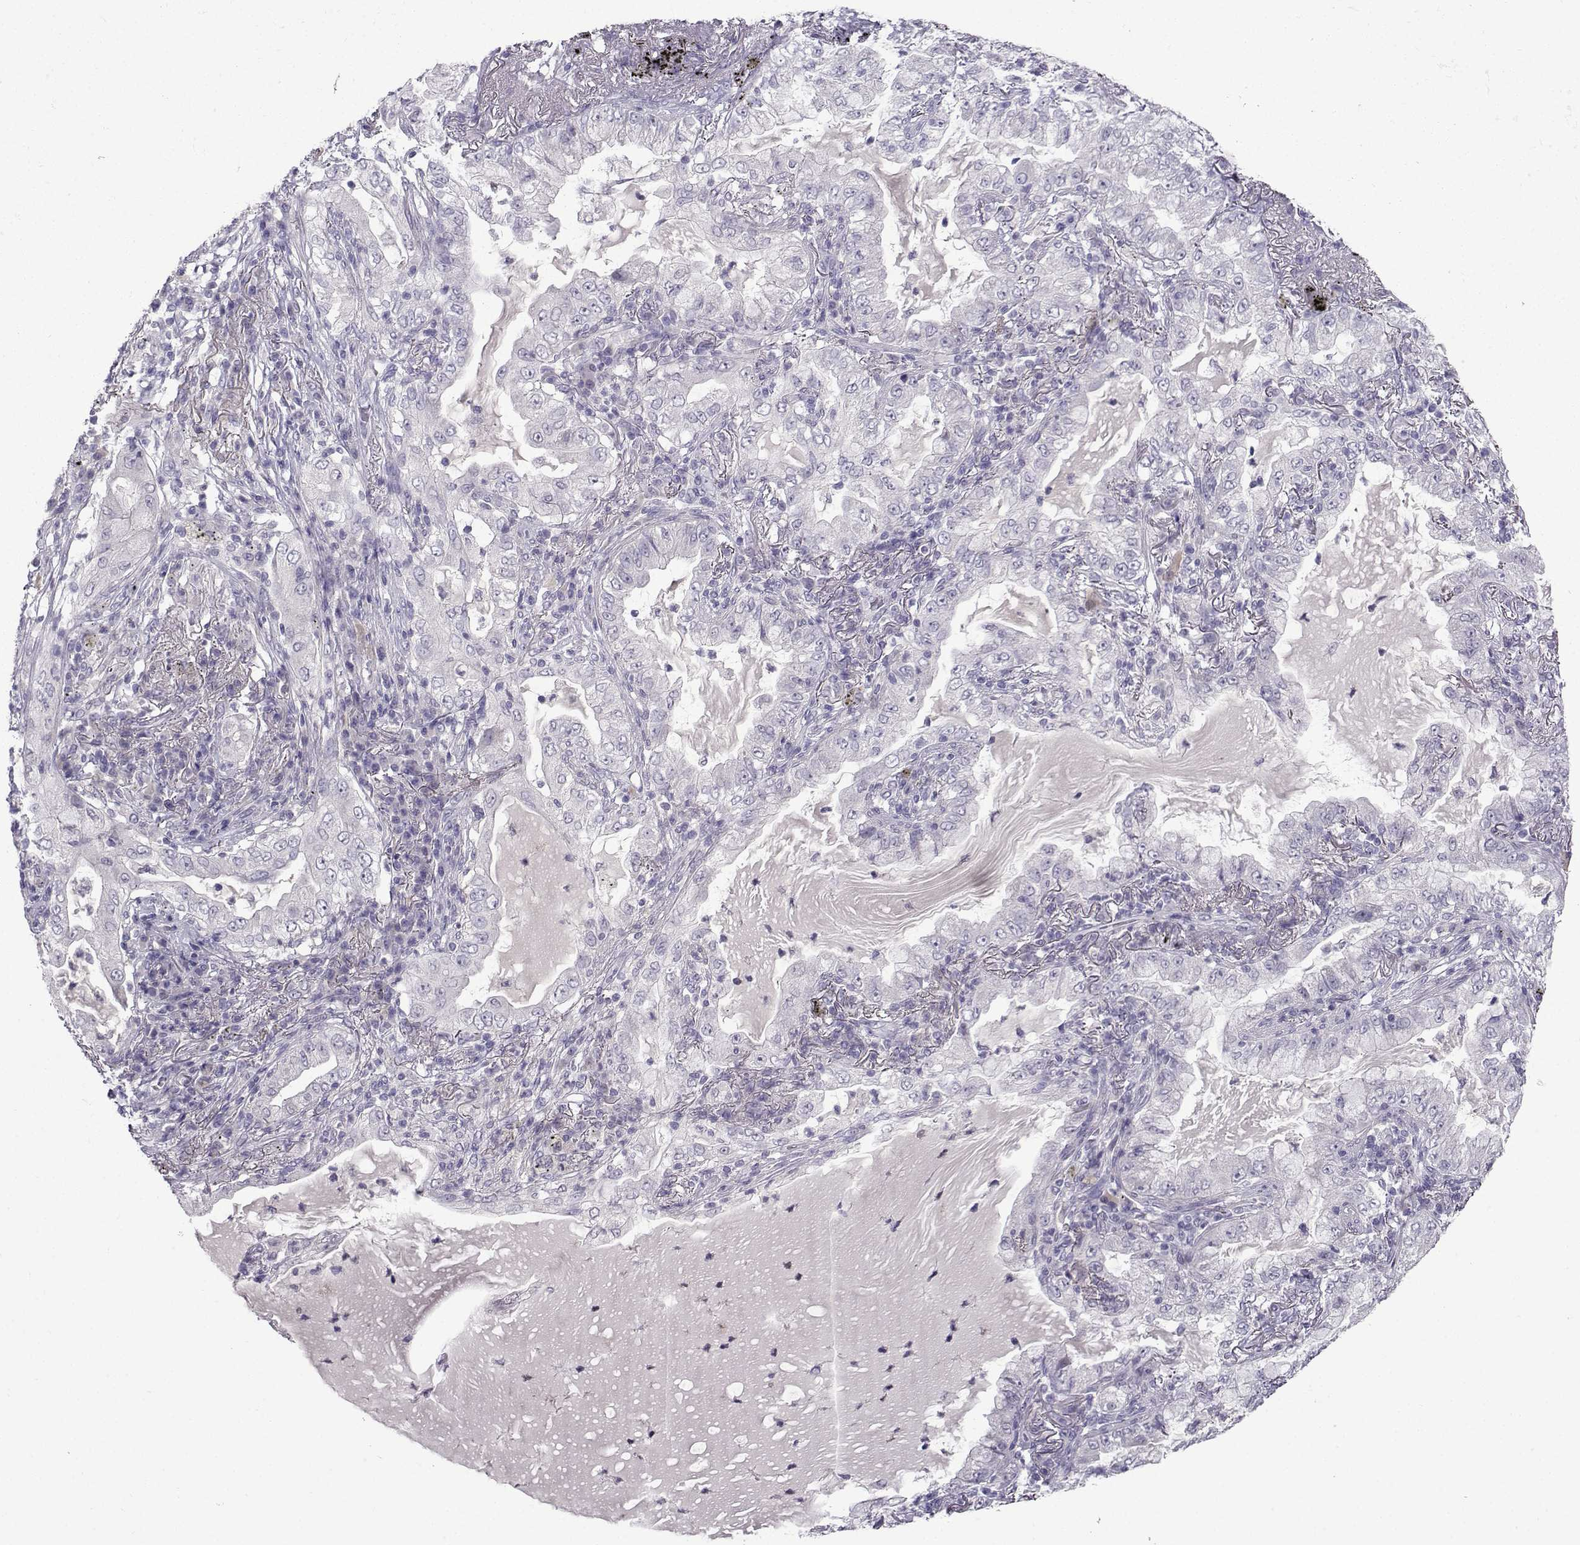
{"staining": {"intensity": "negative", "quantity": "none", "location": "none"}, "tissue": "lung cancer", "cell_type": "Tumor cells", "image_type": "cancer", "snomed": [{"axis": "morphology", "description": "Adenocarcinoma, NOS"}, {"axis": "topography", "description": "Lung"}], "caption": "This is a micrograph of immunohistochemistry (IHC) staining of adenocarcinoma (lung), which shows no positivity in tumor cells. Nuclei are stained in blue.", "gene": "CRYBB1", "patient": {"sex": "female", "age": 73}}